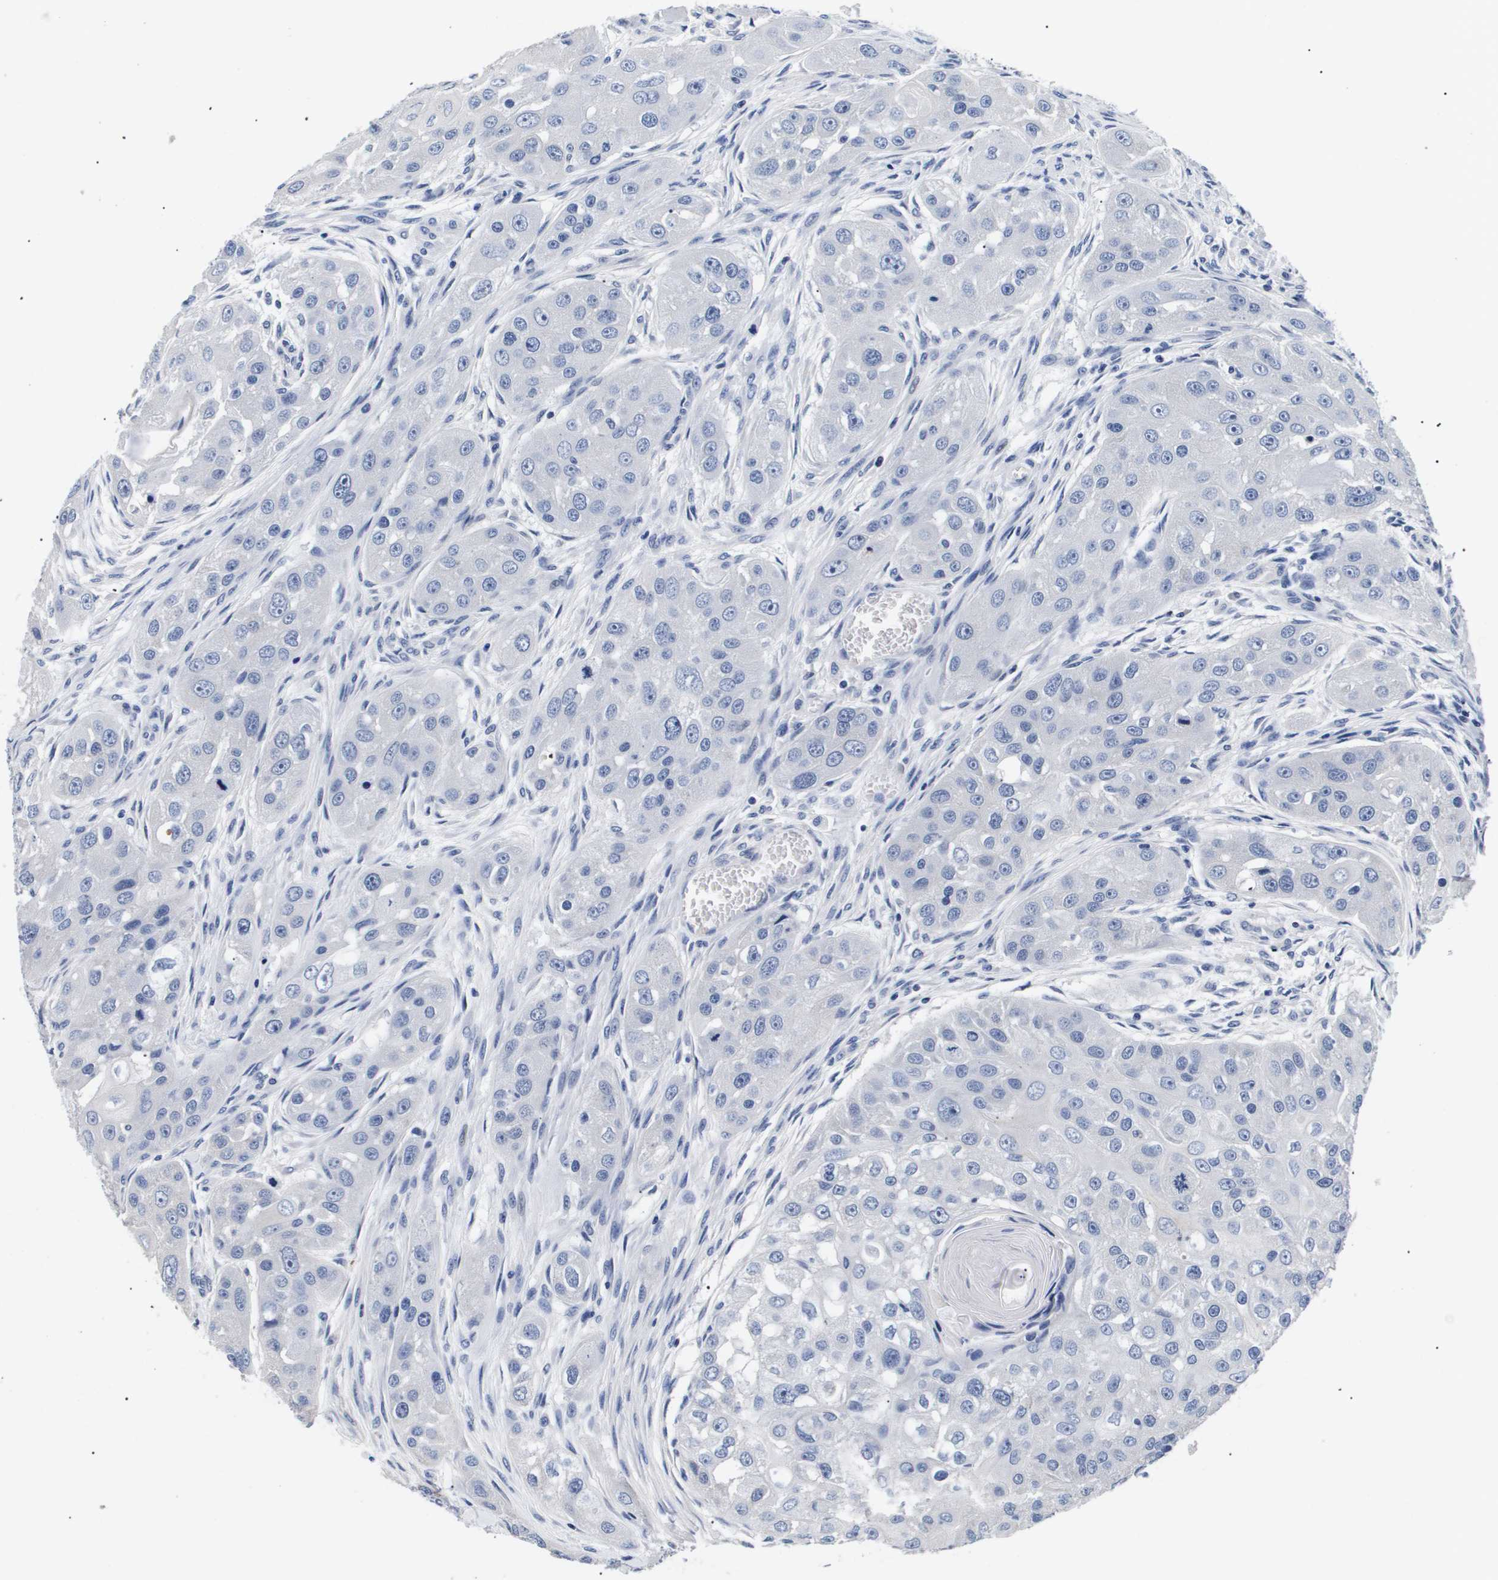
{"staining": {"intensity": "negative", "quantity": "none", "location": "none"}, "tissue": "head and neck cancer", "cell_type": "Tumor cells", "image_type": "cancer", "snomed": [{"axis": "morphology", "description": "Normal tissue, NOS"}, {"axis": "morphology", "description": "Squamous cell carcinoma, NOS"}, {"axis": "topography", "description": "Skeletal muscle"}, {"axis": "topography", "description": "Head-Neck"}], "caption": "IHC micrograph of head and neck cancer stained for a protein (brown), which demonstrates no staining in tumor cells. (DAB immunohistochemistry, high magnification).", "gene": "ATP6V0A4", "patient": {"sex": "male", "age": 51}}